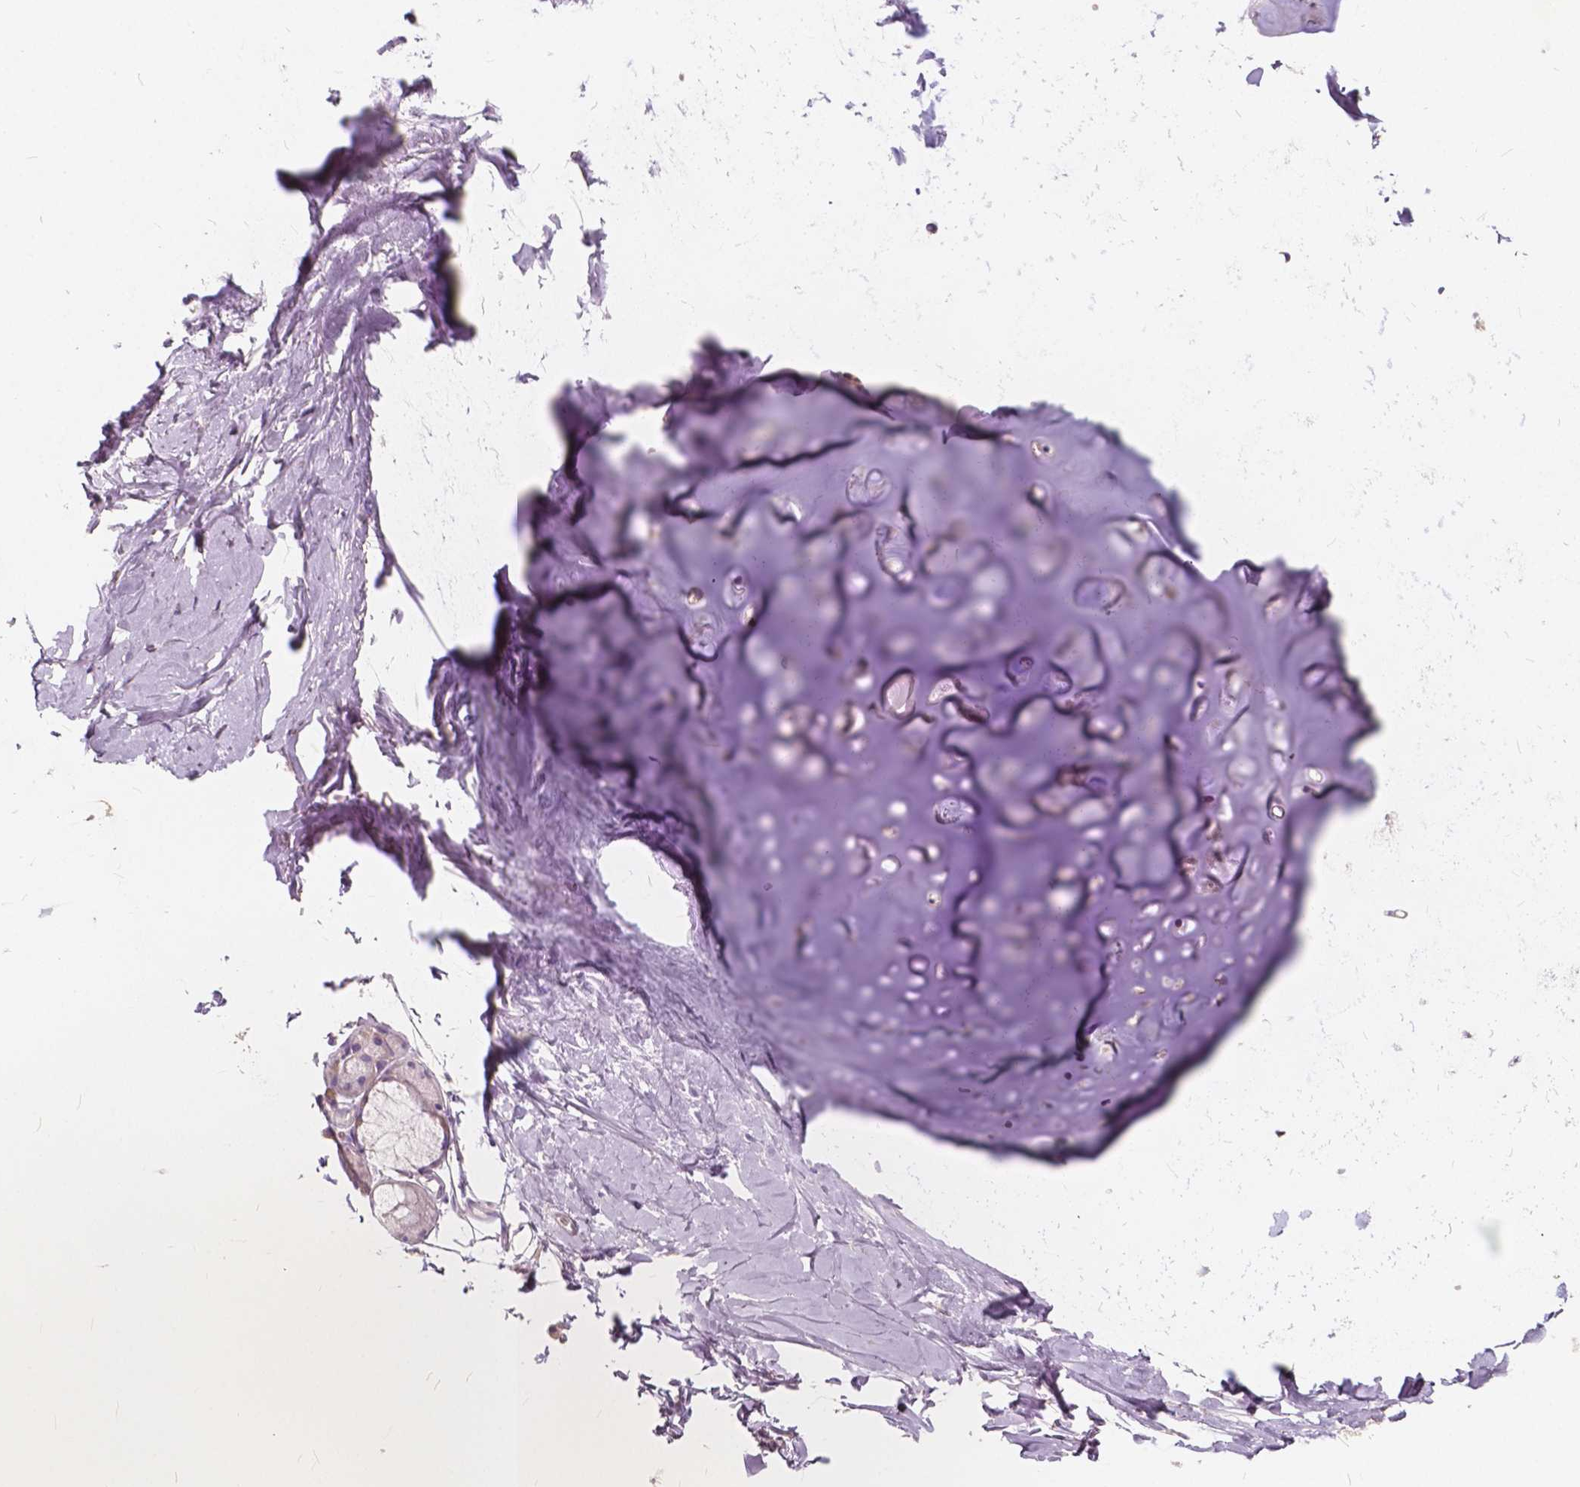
{"staining": {"intensity": "negative", "quantity": "none", "location": "none"}, "tissue": "adipose tissue", "cell_type": "Adipocytes", "image_type": "normal", "snomed": [{"axis": "morphology", "description": "Normal tissue, NOS"}, {"axis": "topography", "description": "Cartilage tissue"}, {"axis": "topography", "description": "Bronchus"}], "caption": "DAB (3,3'-diaminobenzidine) immunohistochemical staining of normal adipose tissue reveals no significant expression in adipocytes.", "gene": "SLC7A8", "patient": {"sex": "female", "age": 79}}